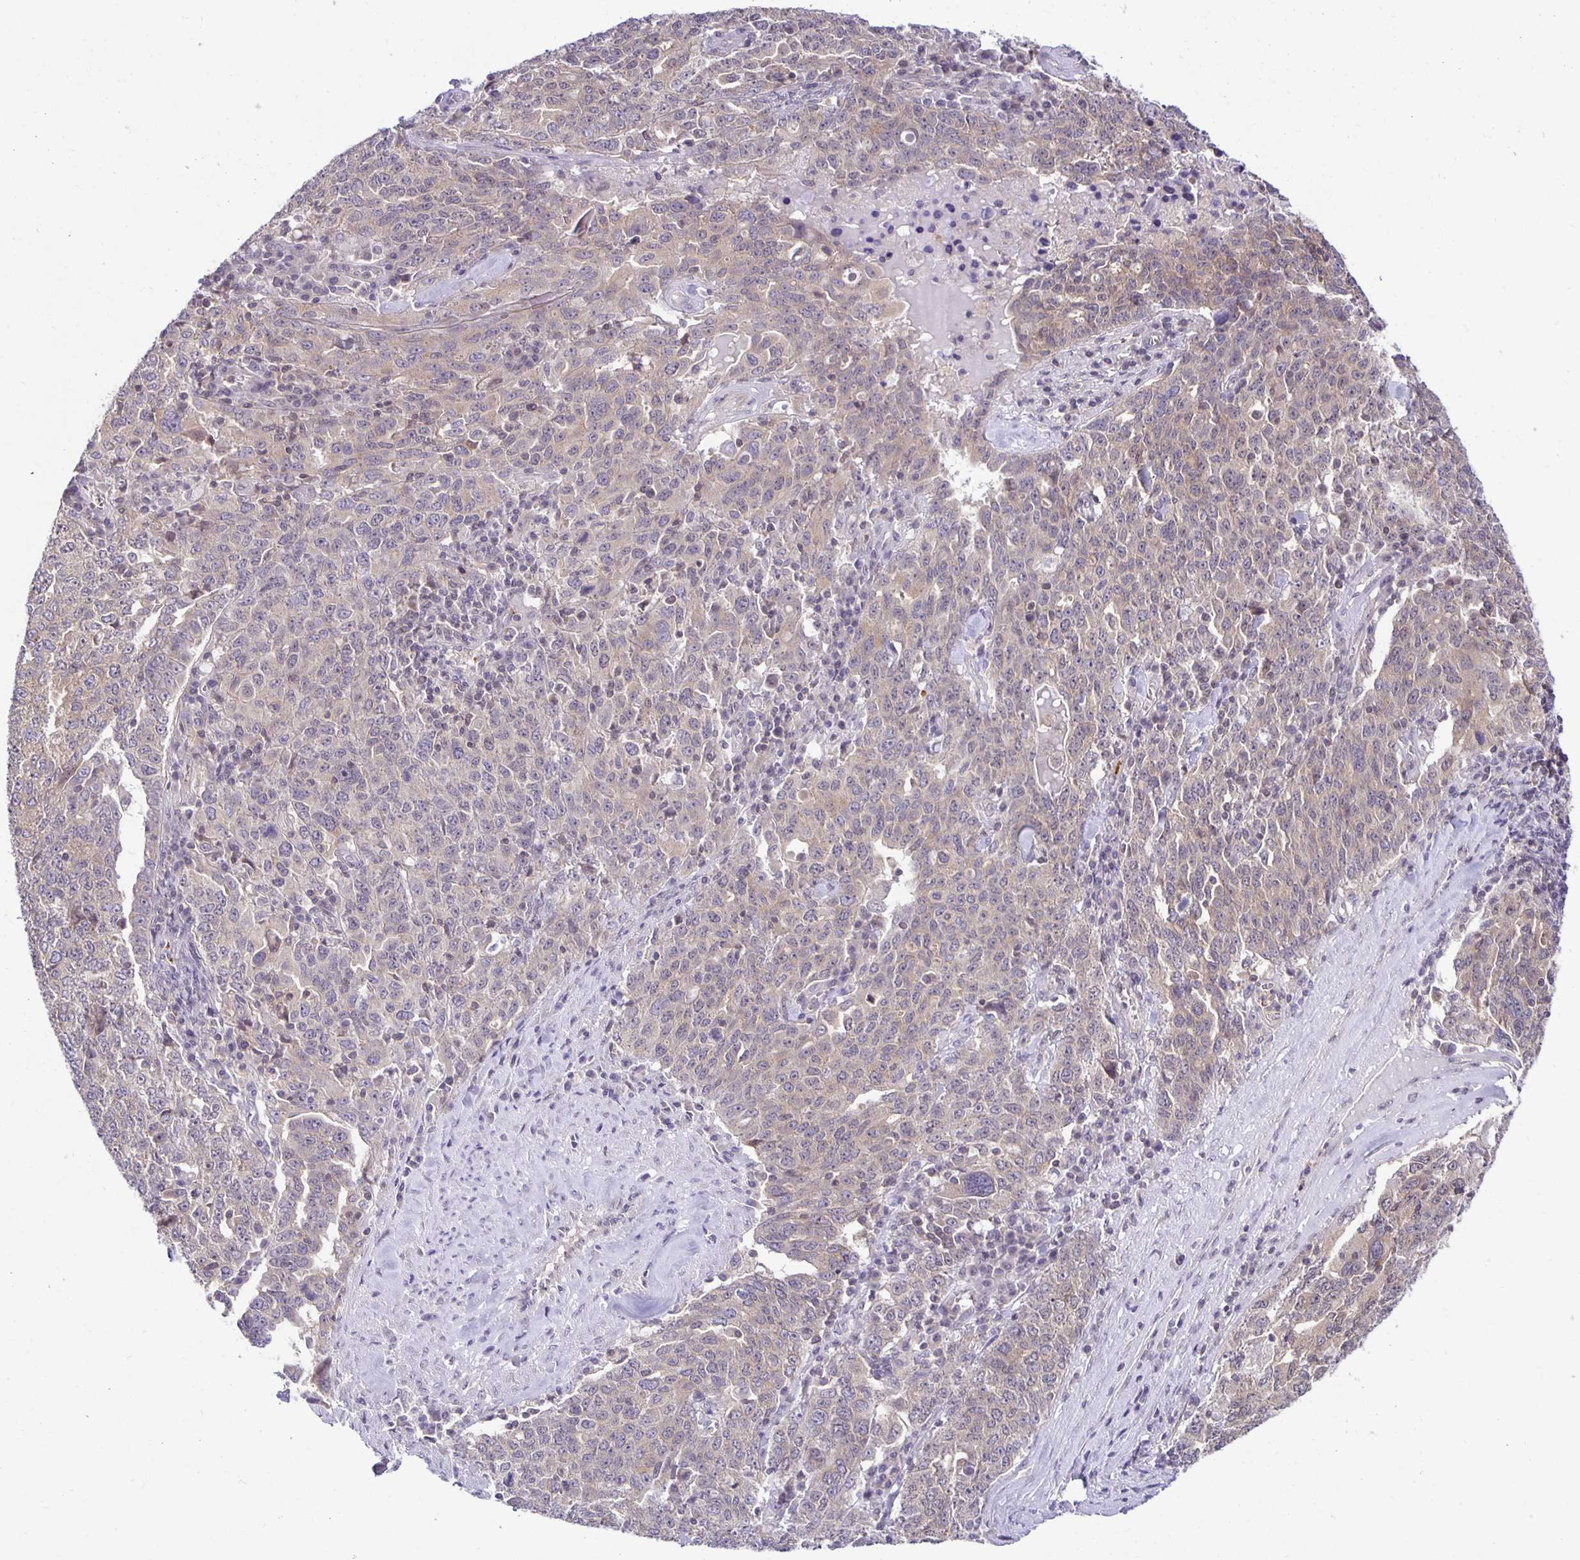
{"staining": {"intensity": "weak", "quantity": "<25%", "location": "cytoplasmic/membranous"}, "tissue": "ovarian cancer", "cell_type": "Tumor cells", "image_type": "cancer", "snomed": [{"axis": "morphology", "description": "Carcinoma, endometroid"}, {"axis": "topography", "description": "Ovary"}], "caption": "Photomicrograph shows no protein staining in tumor cells of endometroid carcinoma (ovarian) tissue.", "gene": "MIEN1", "patient": {"sex": "female", "age": 62}}